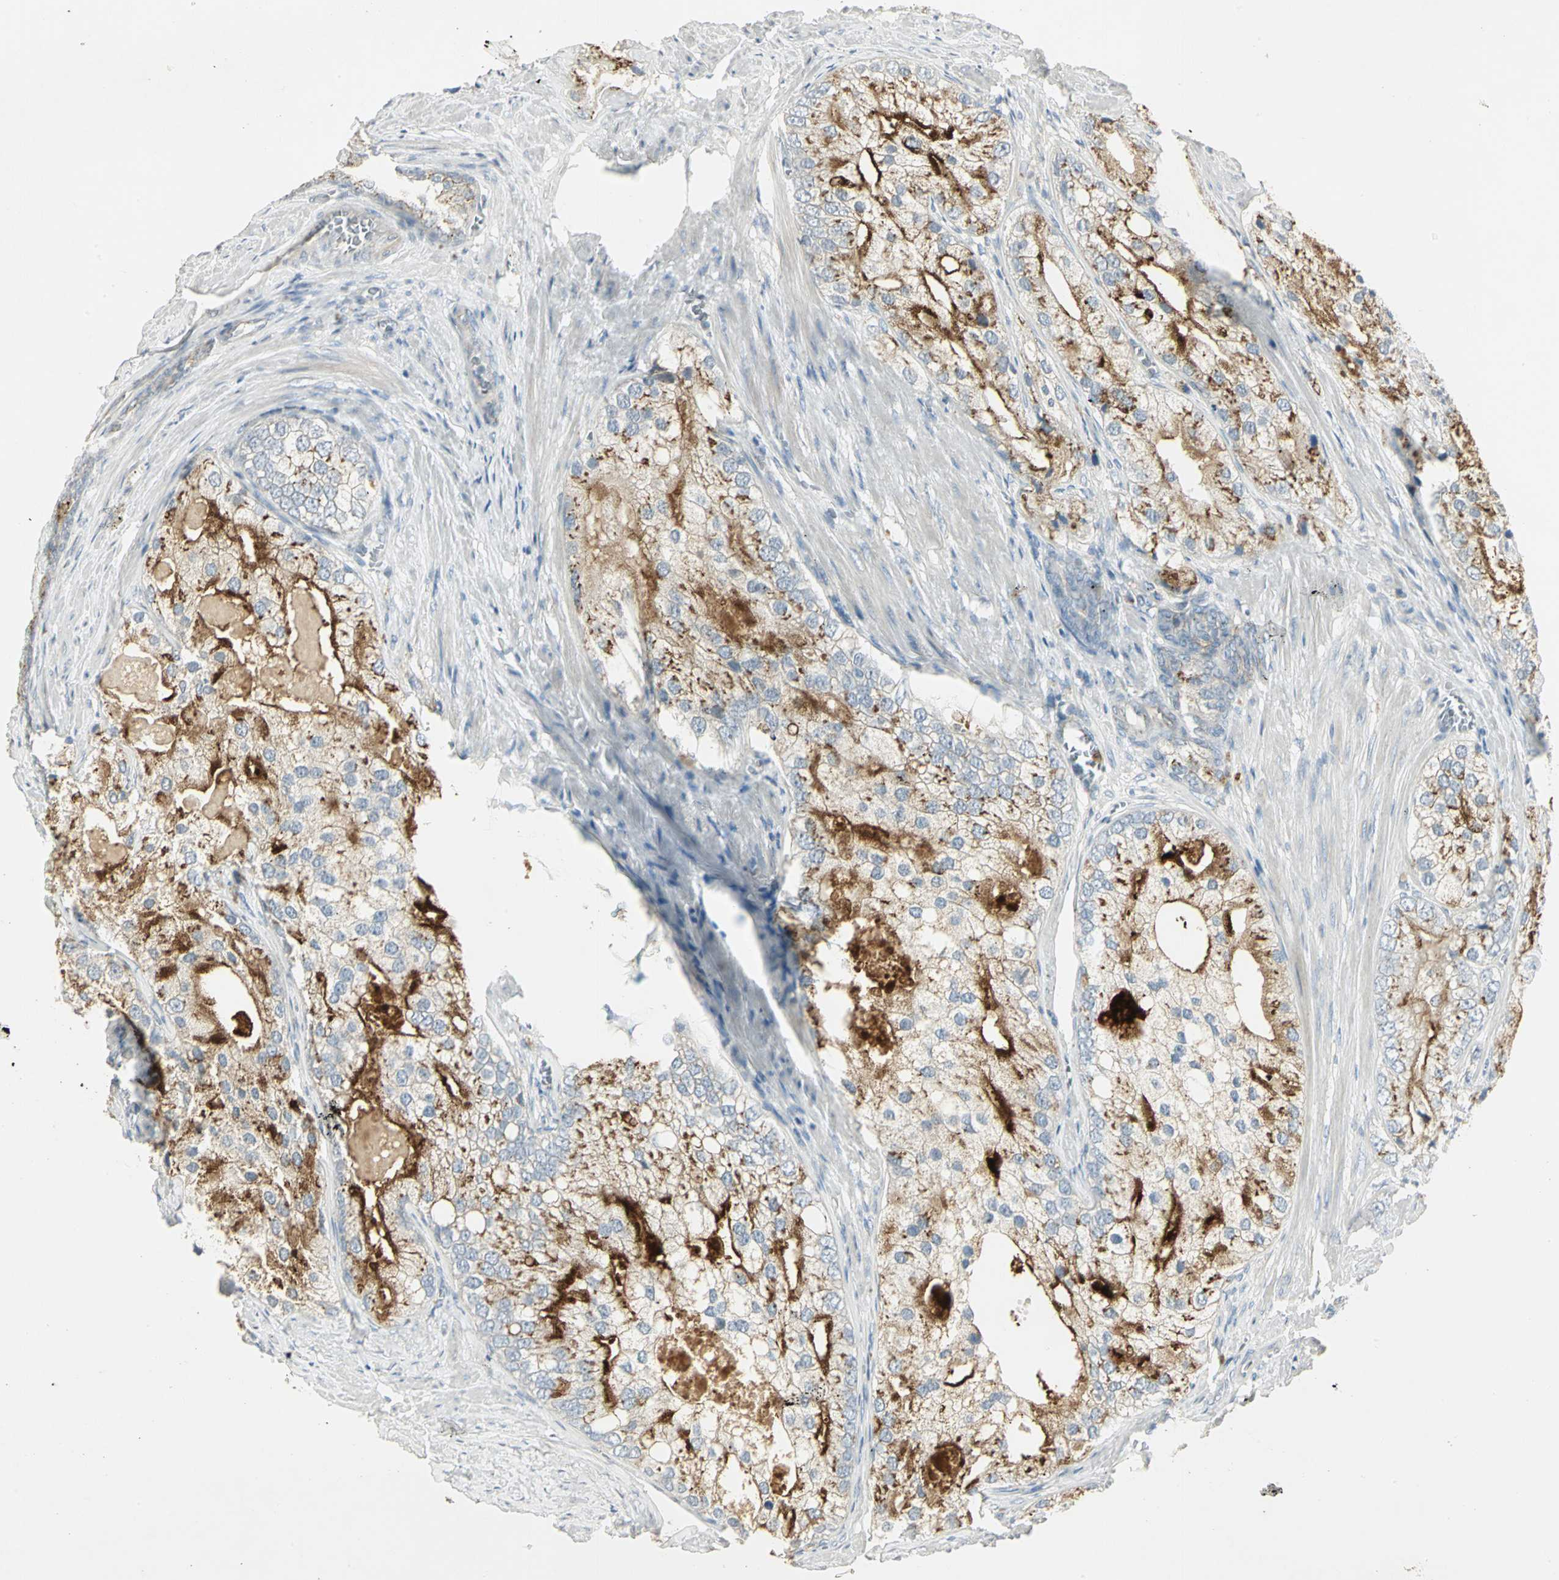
{"staining": {"intensity": "strong", "quantity": "25%-75%", "location": "cytoplasmic/membranous"}, "tissue": "prostate cancer", "cell_type": "Tumor cells", "image_type": "cancer", "snomed": [{"axis": "morphology", "description": "Adenocarcinoma, Low grade"}, {"axis": "topography", "description": "Prostate"}], "caption": "This histopathology image exhibits prostate cancer (low-grade adenocarcinoma) stained with immunohistochemistry (IHC) to label a protein in brown. The cytoplasmic/membranous of tumor cells show strong positivity for the protein. Nuclei are counter-stained blue.", "gene": "TM9SF2", "patient": {"sex": "male", "age": 69}}